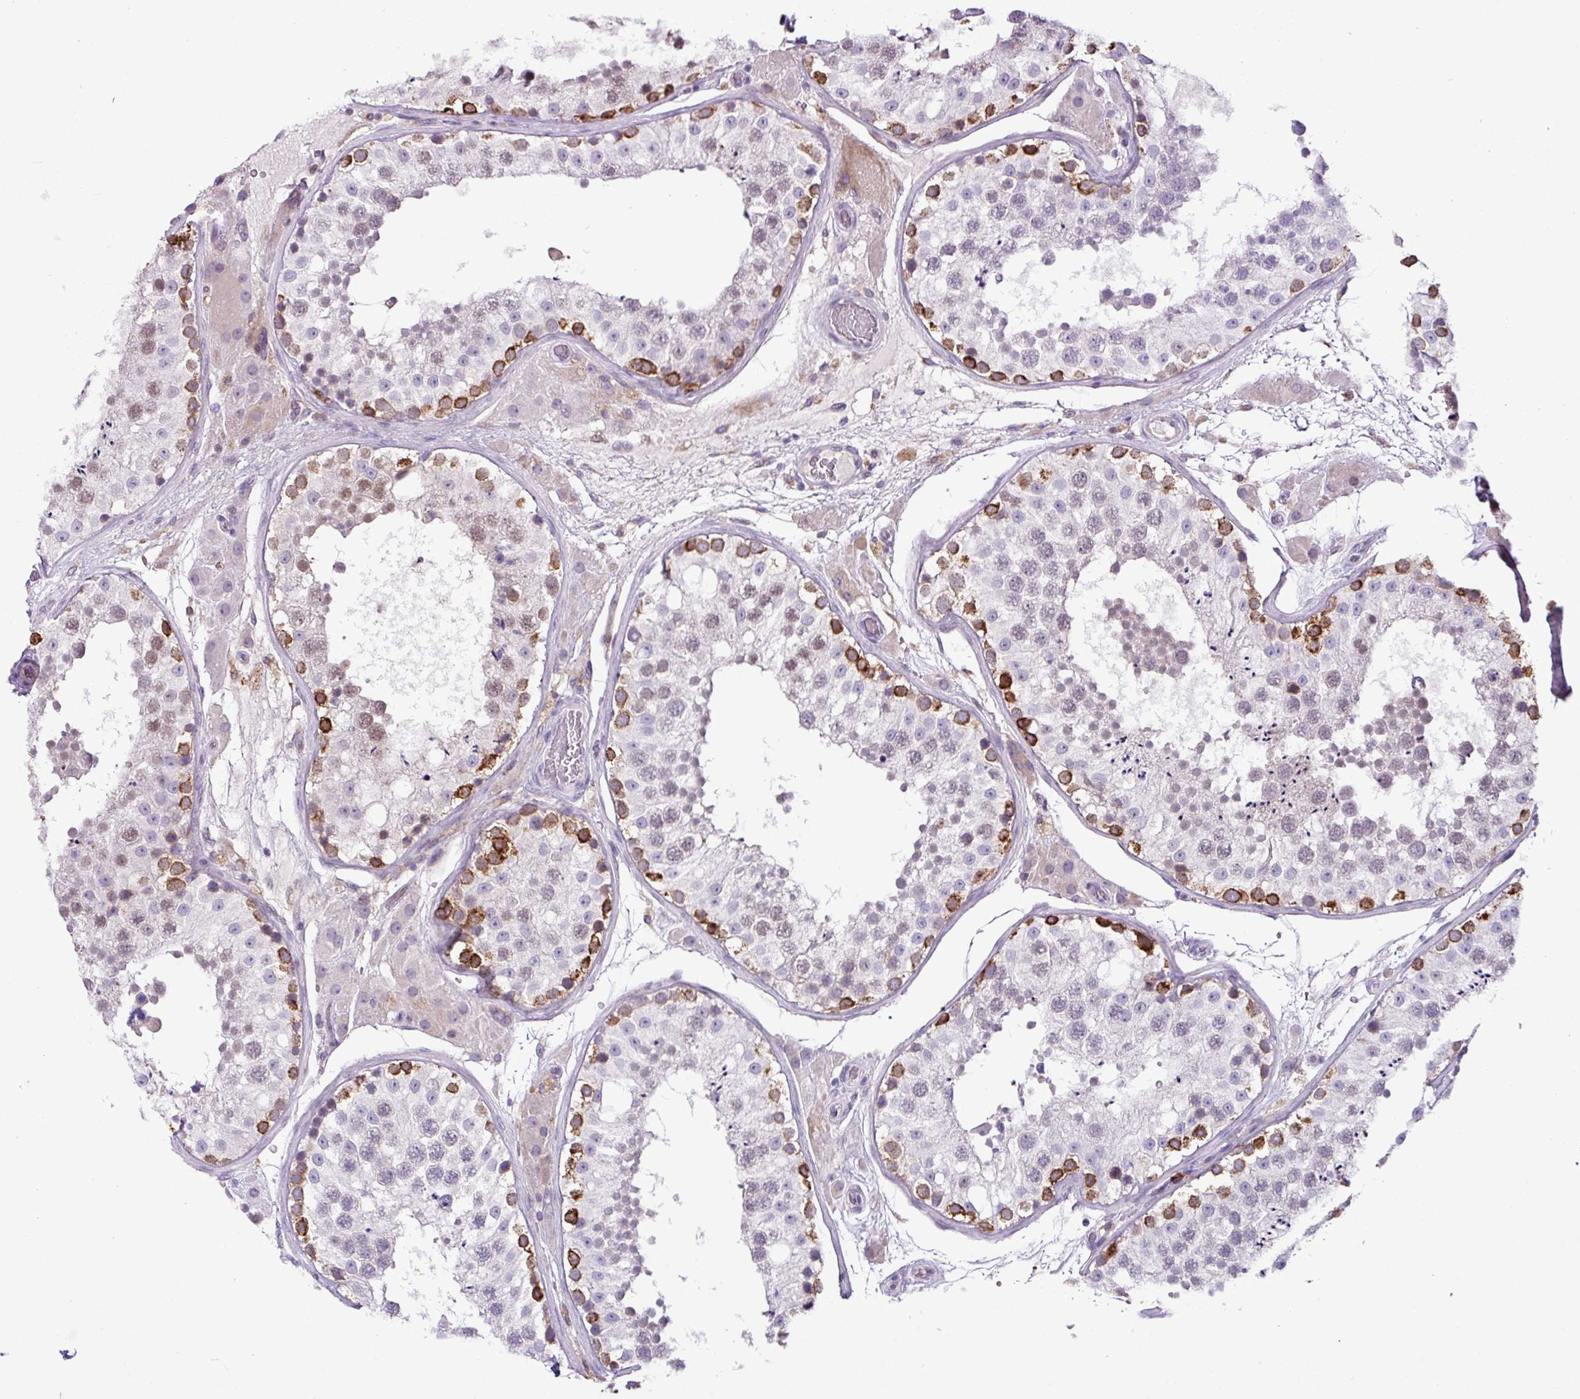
{"staining": {"intensity": "strong", "quantity": "<25%", "location": "cytoplasmic/membranous"}, "tissue": "testis", "cell_type": "Cells in seminiferous ducts", "image_type": "normal", "snomed": [{"axis": "morphology", "description": "Normal tissue, NOS"}, {"axis": "topography", "description": "Testis"}], "caption": "IHC of benign human testis demonstrates medium levels of strong cytoplasmic/membranous expression in about <25% of cells in seminiferous ducts.", "gene": "RGS21", "patient": {"sex": "male", "age": 26}}